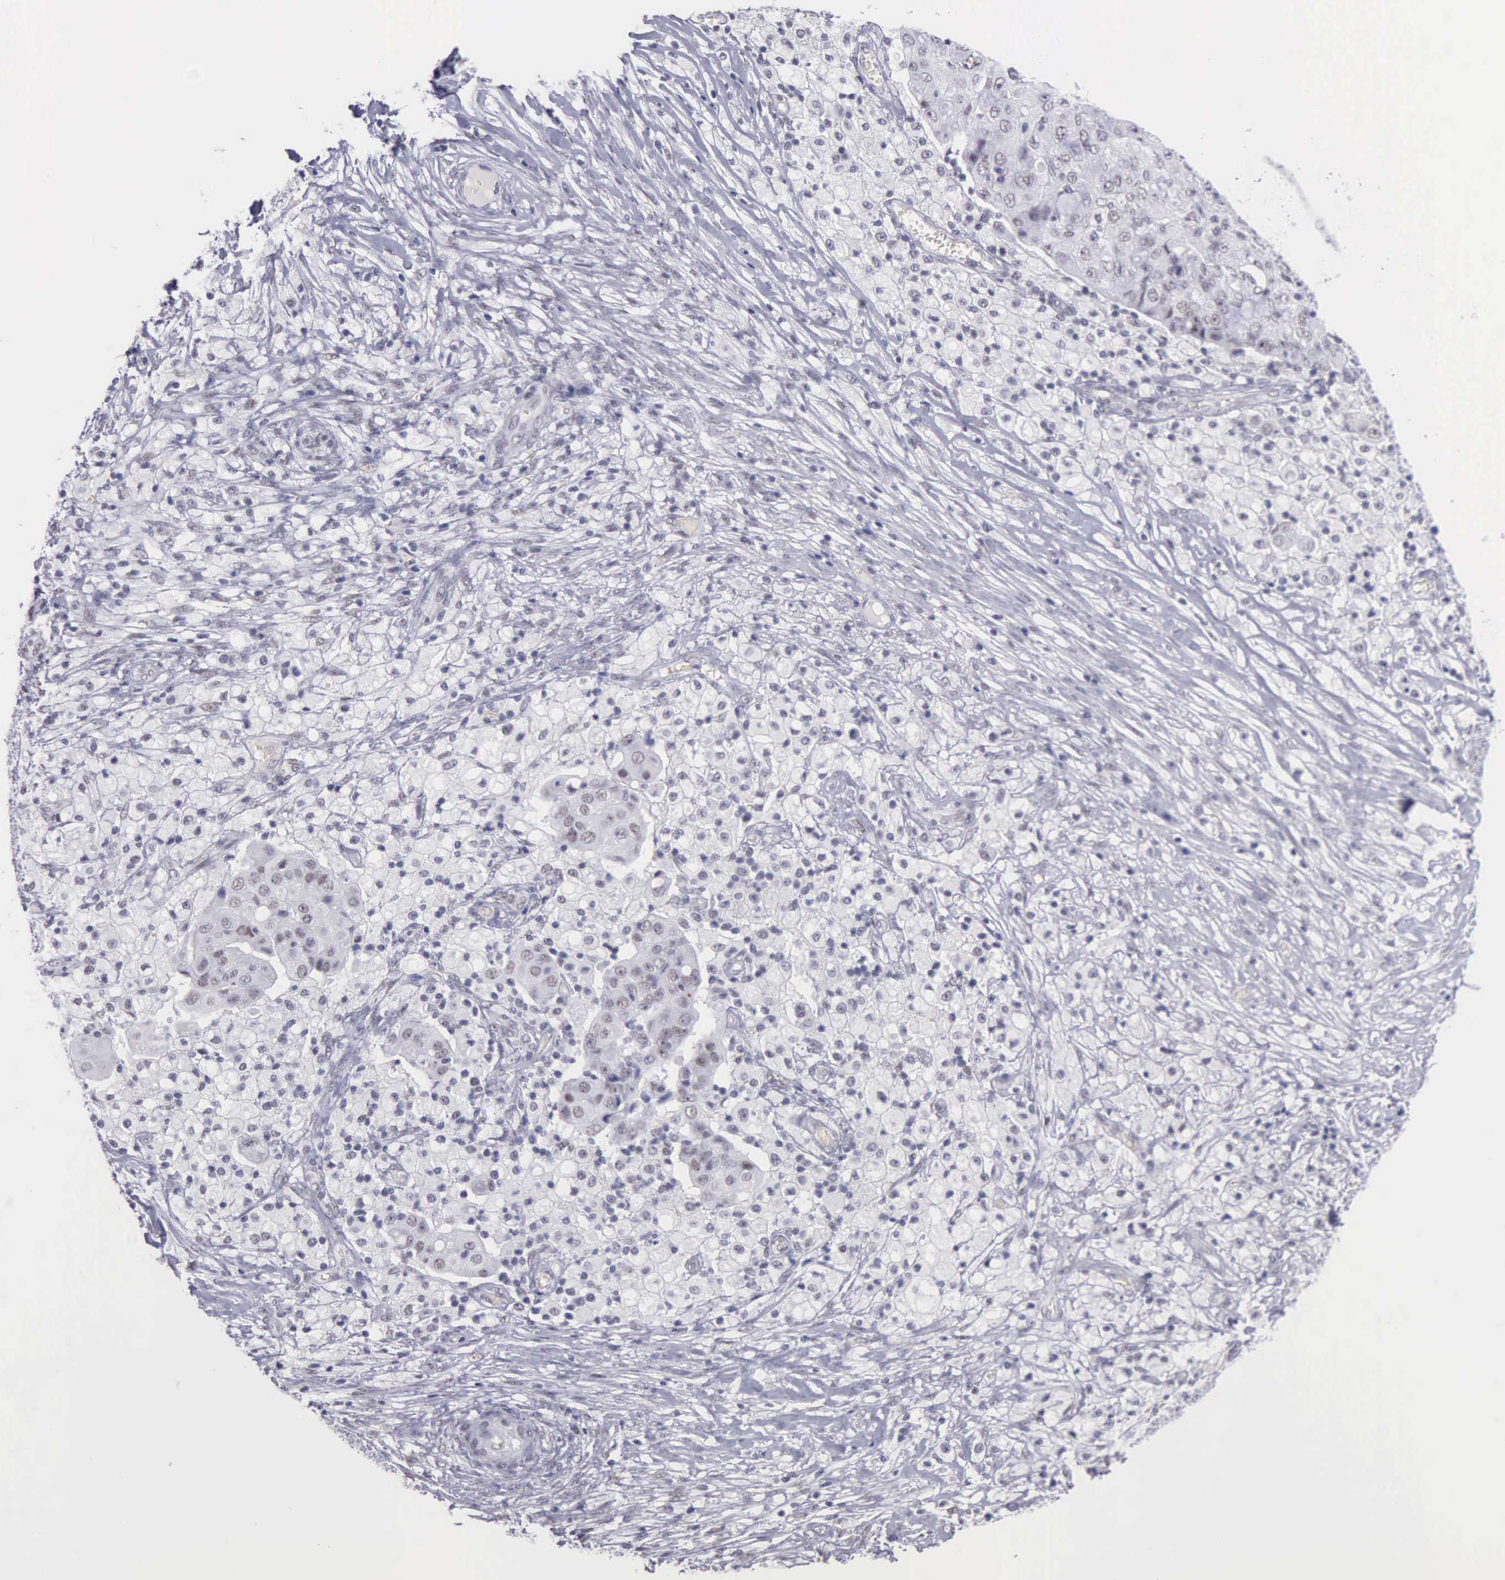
{"staining": {"intensity": "weak", "quantity": "25%-75%", "location": "nuclear"}, "tissue": "ovarian cancer", "cell_type": "Tumor cells", "image_type": "cancer", "snomed": [{"axis": "morphology", "description": "Carcinoma, endometroid"}, {"axis": "topography", "description": "Ovary"}], "caption": "Weak nuclear protein staining is seen in about 25%-75% of tumor cells in ovarian cancer (endometroid carcinoma).", "gene": "EP300", "patient": {"sex": "female", "age": 42}}